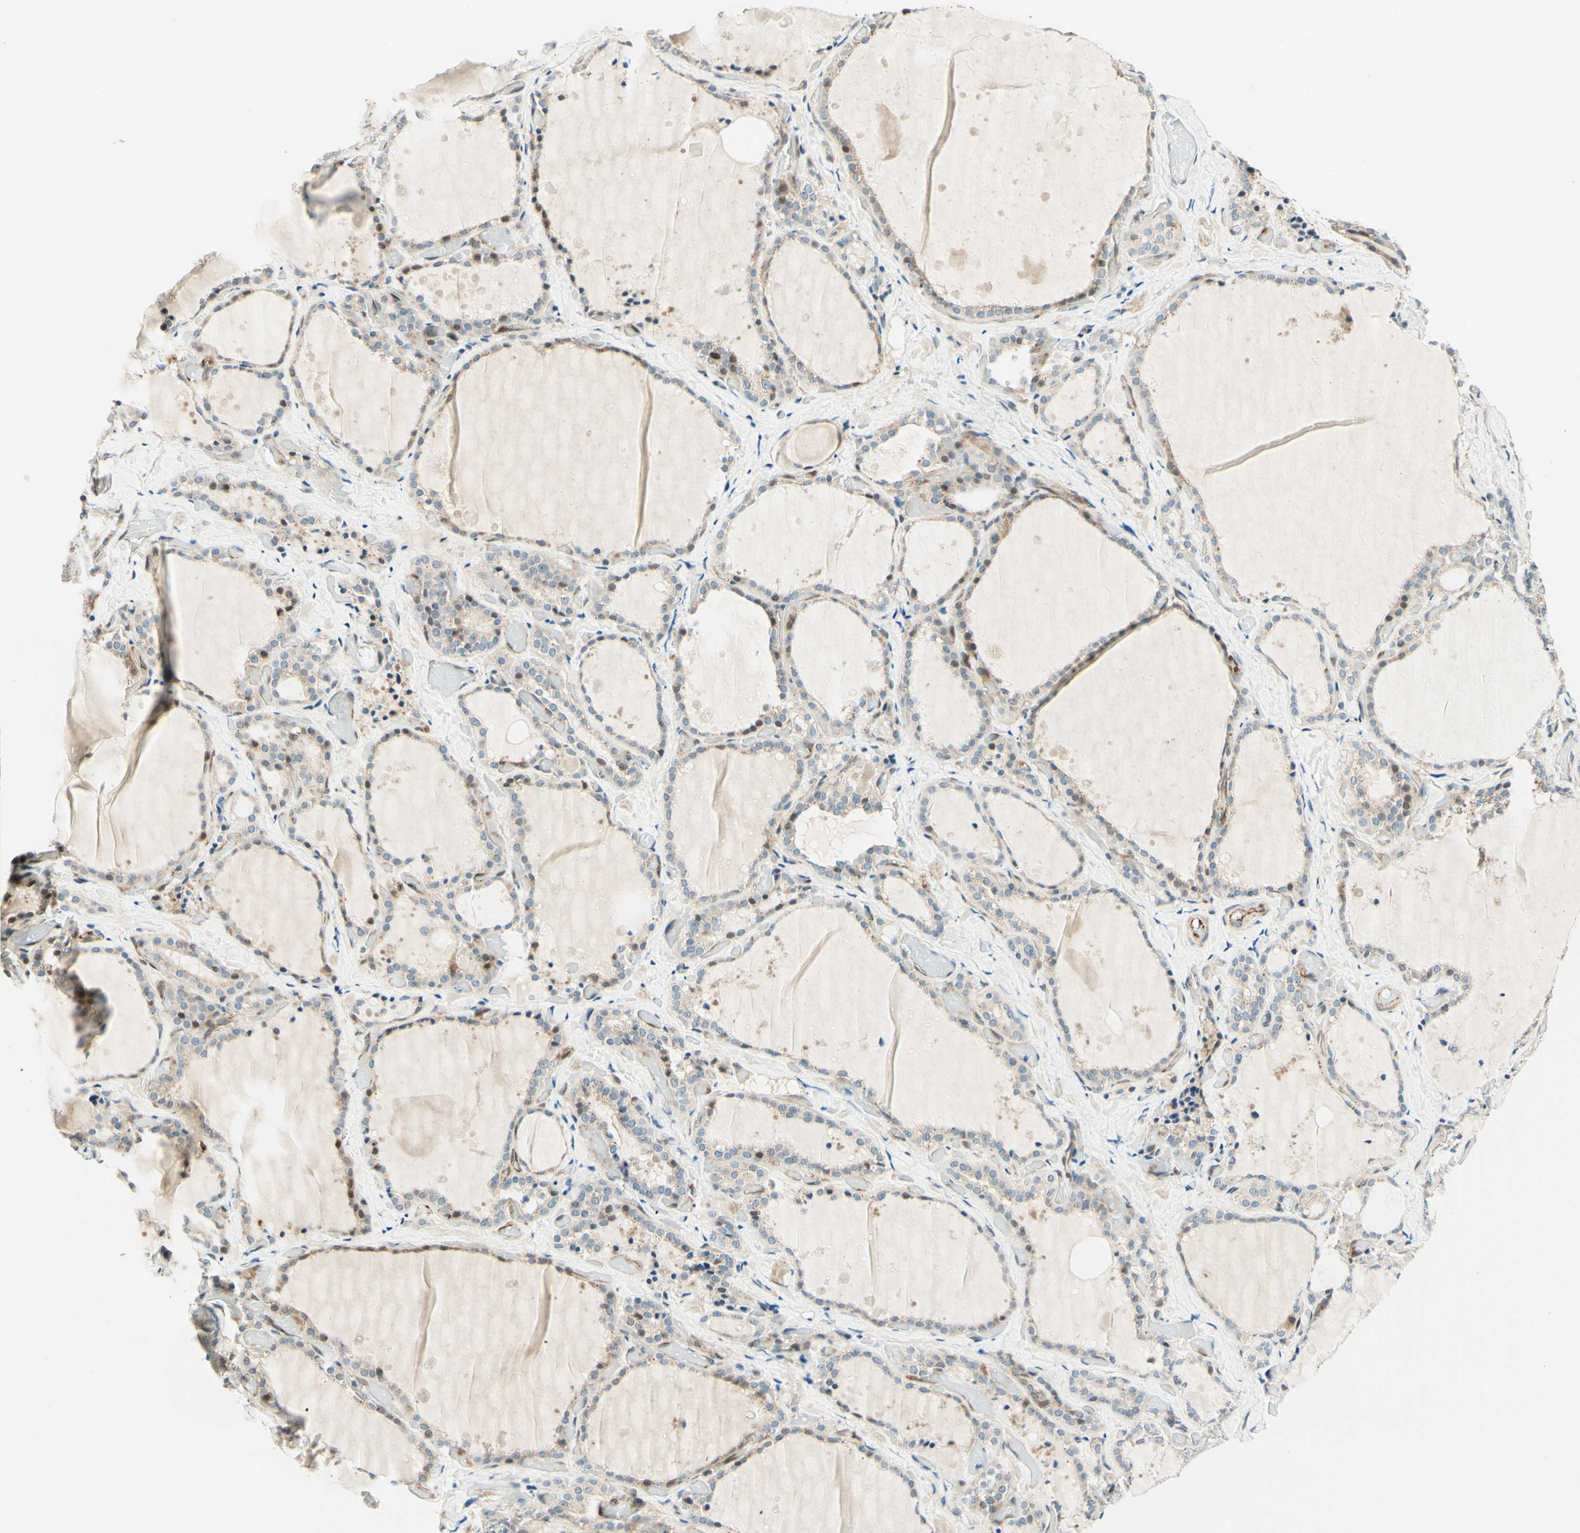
{"staining": {"intensity": "weak", "quantity": ">75%", "location": "cytoplasmic/membranous"}, "tissue": "thyroid gland", "cell_type": "Glandular cells", "image_type": "normal", "snomed": [{"axis": "morphology", "description": "Normal tissue, NOS"}, {"axis": "topography", "description": "Thyroid gland"}], "caption": "Protein staining of benign thyroid gland demonstrates weak cytoplasmic/membranous expression in approximately >75% of glandular cells.", "gene": "TAOK2", "patient": {"sex": "female", "age": 44}}